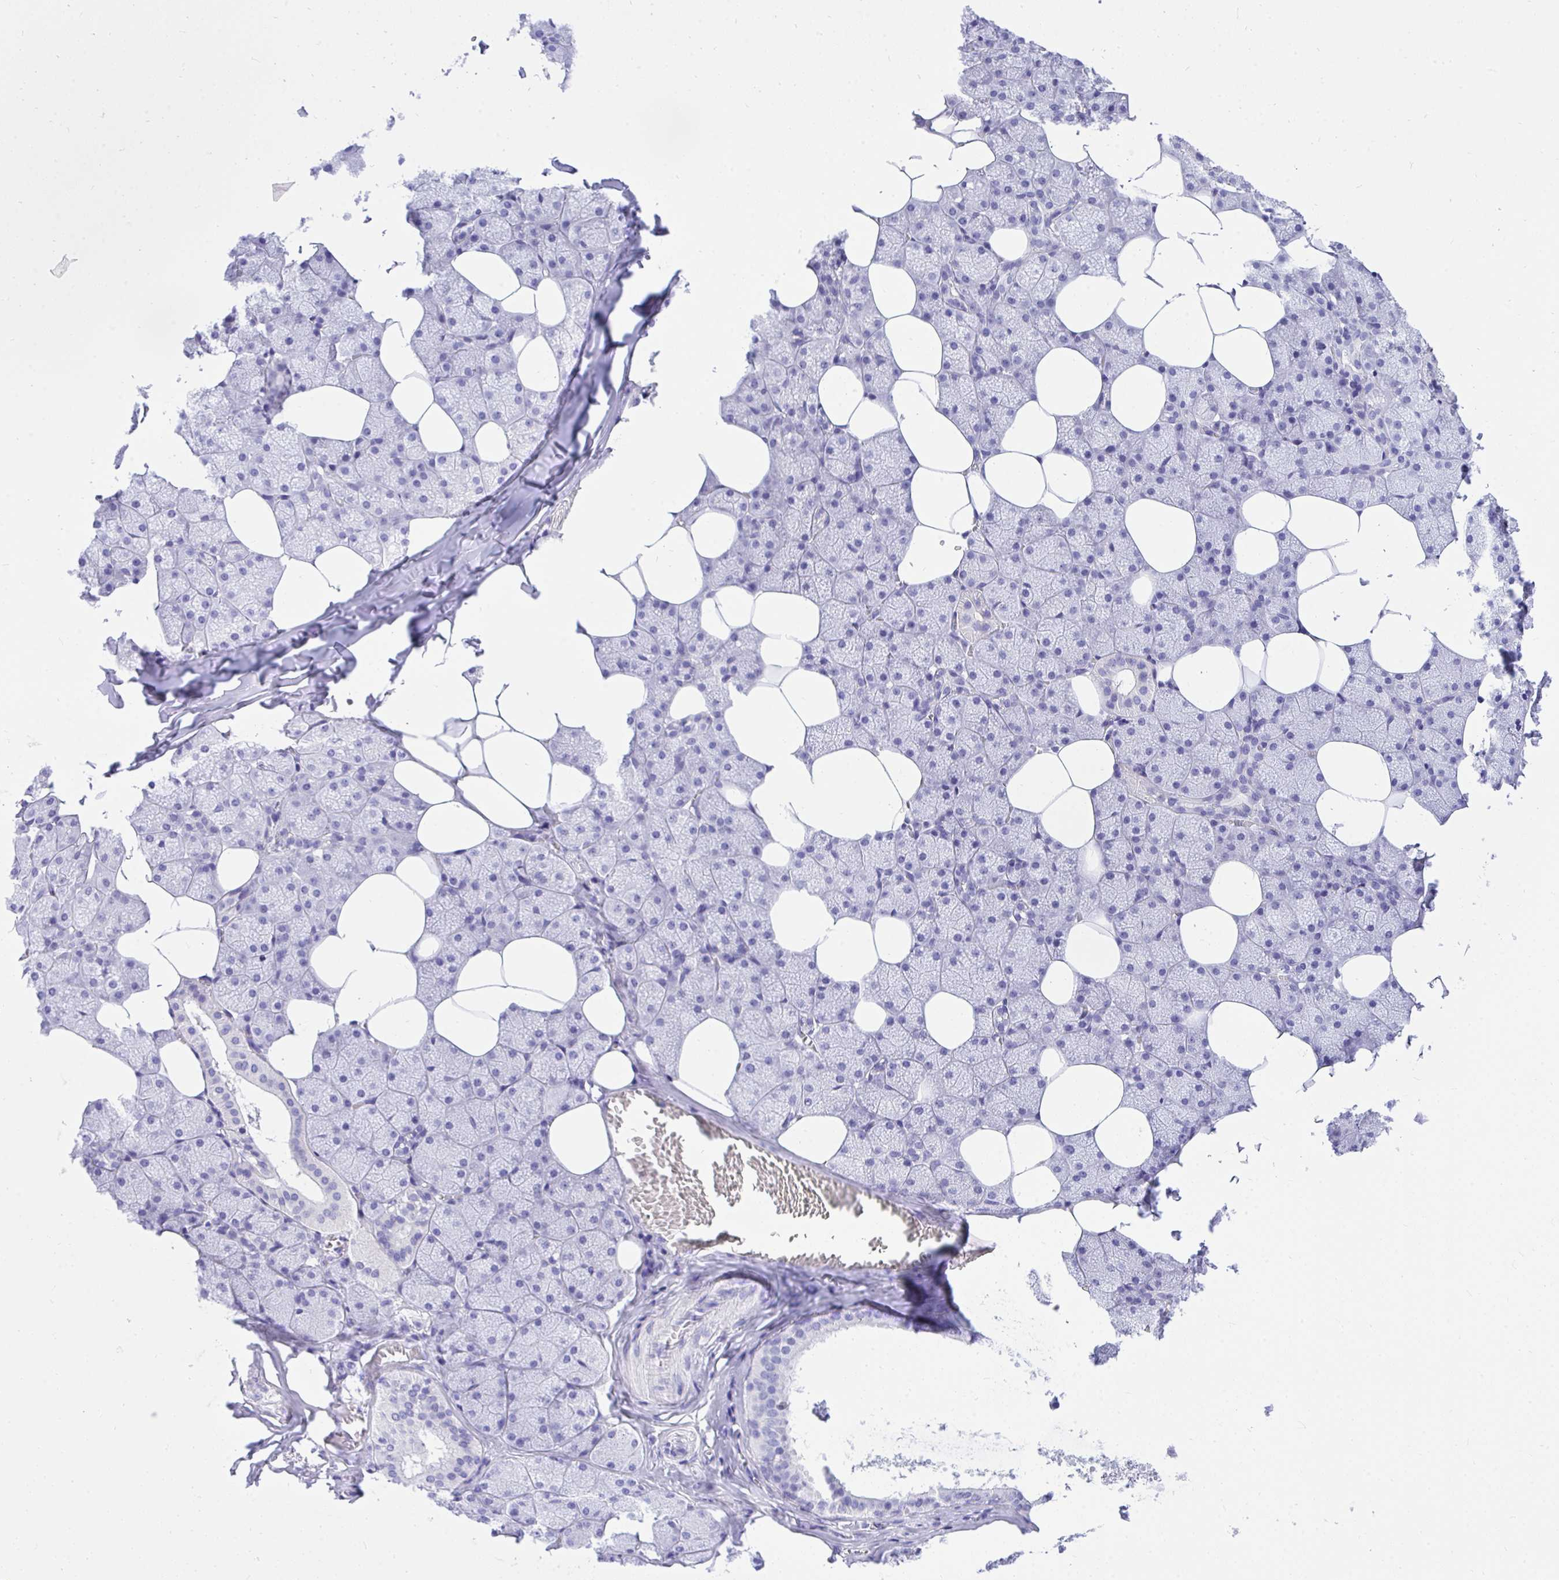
{"staining": {"intensity": "negative", "quantity": "none", "location": "none"}, "tissue": "salivary gland", "cell_type": "Glandular cells", "image_type": "normal", "snomed": [{"axis": "morphology", "description": "Normal tissue, NOS"}, {"axis": "topography", "description": "Salivary gland"}, {"axis": "topography", "description": "Peripheral nerve tissue"}], "caption": "Human salivary gland stained for a protein using immunohistochemistry (IHC) exhibits no staining in glandular cells.", "gene": "TLN2", "patient": {"sex": "male", "age": 38}}